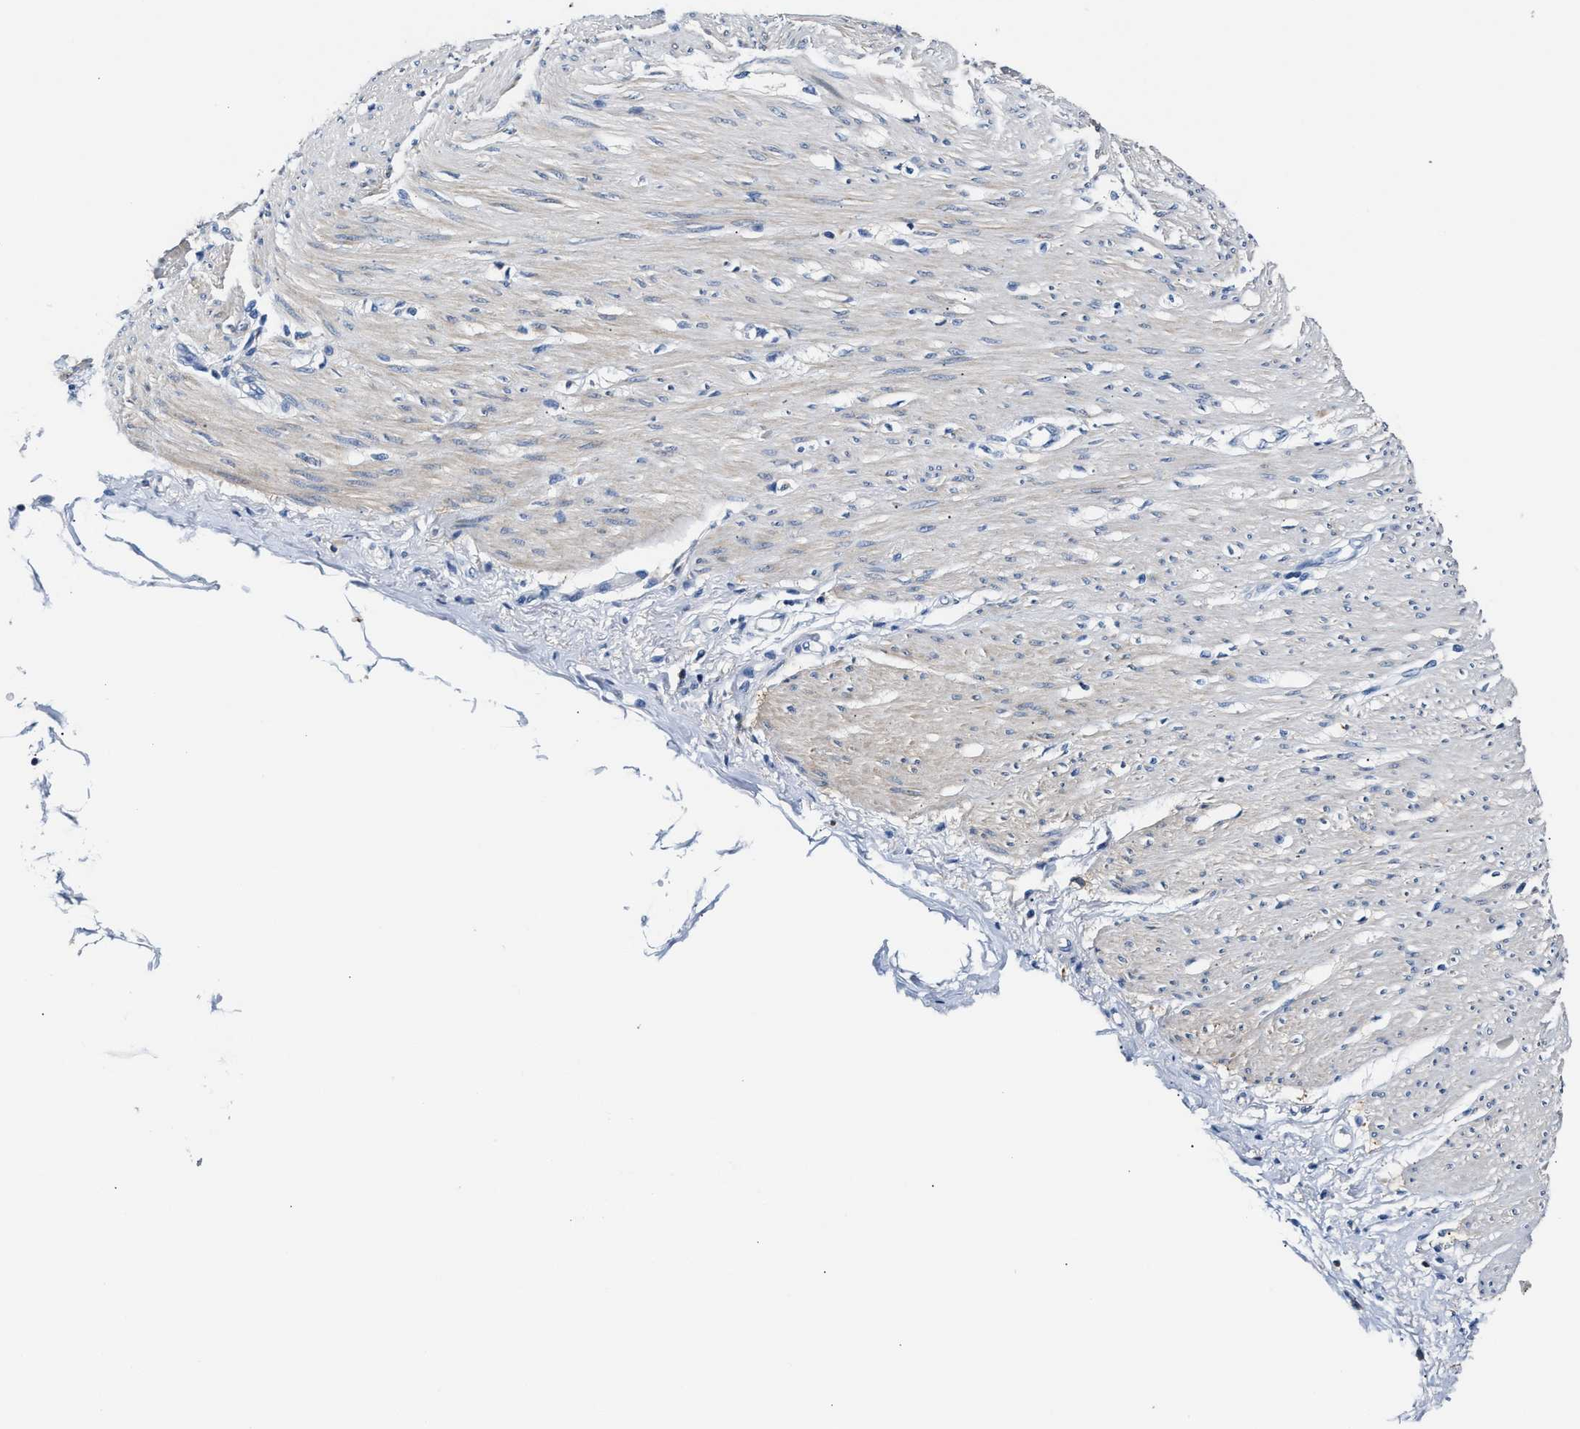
{"staining": {"intensity": "negative", "quantity": "none", "location": "none"}, "tissue": "adipose tissue", "cell_type": "Adipocytes", "image_type": "normal", "snomed": [{"axis": "morphology", "description": "Normal tissue, NOS"}, {"axis": "morphology", "description": "Adenocarcinoma, NOS"}, {"axis": "topography", "description": "Colon"}, {"axis": "topography", "description": "Peripheral nerve tissue"}], "caption": "Photomicrograph shows no significant protein staining in adipocytes of normal adipose tissue. (DAB immunohistochemistry with hematoxylin counter stain).", "gene": "TUT7", "patient": {"sex": "male", "age": 14}}